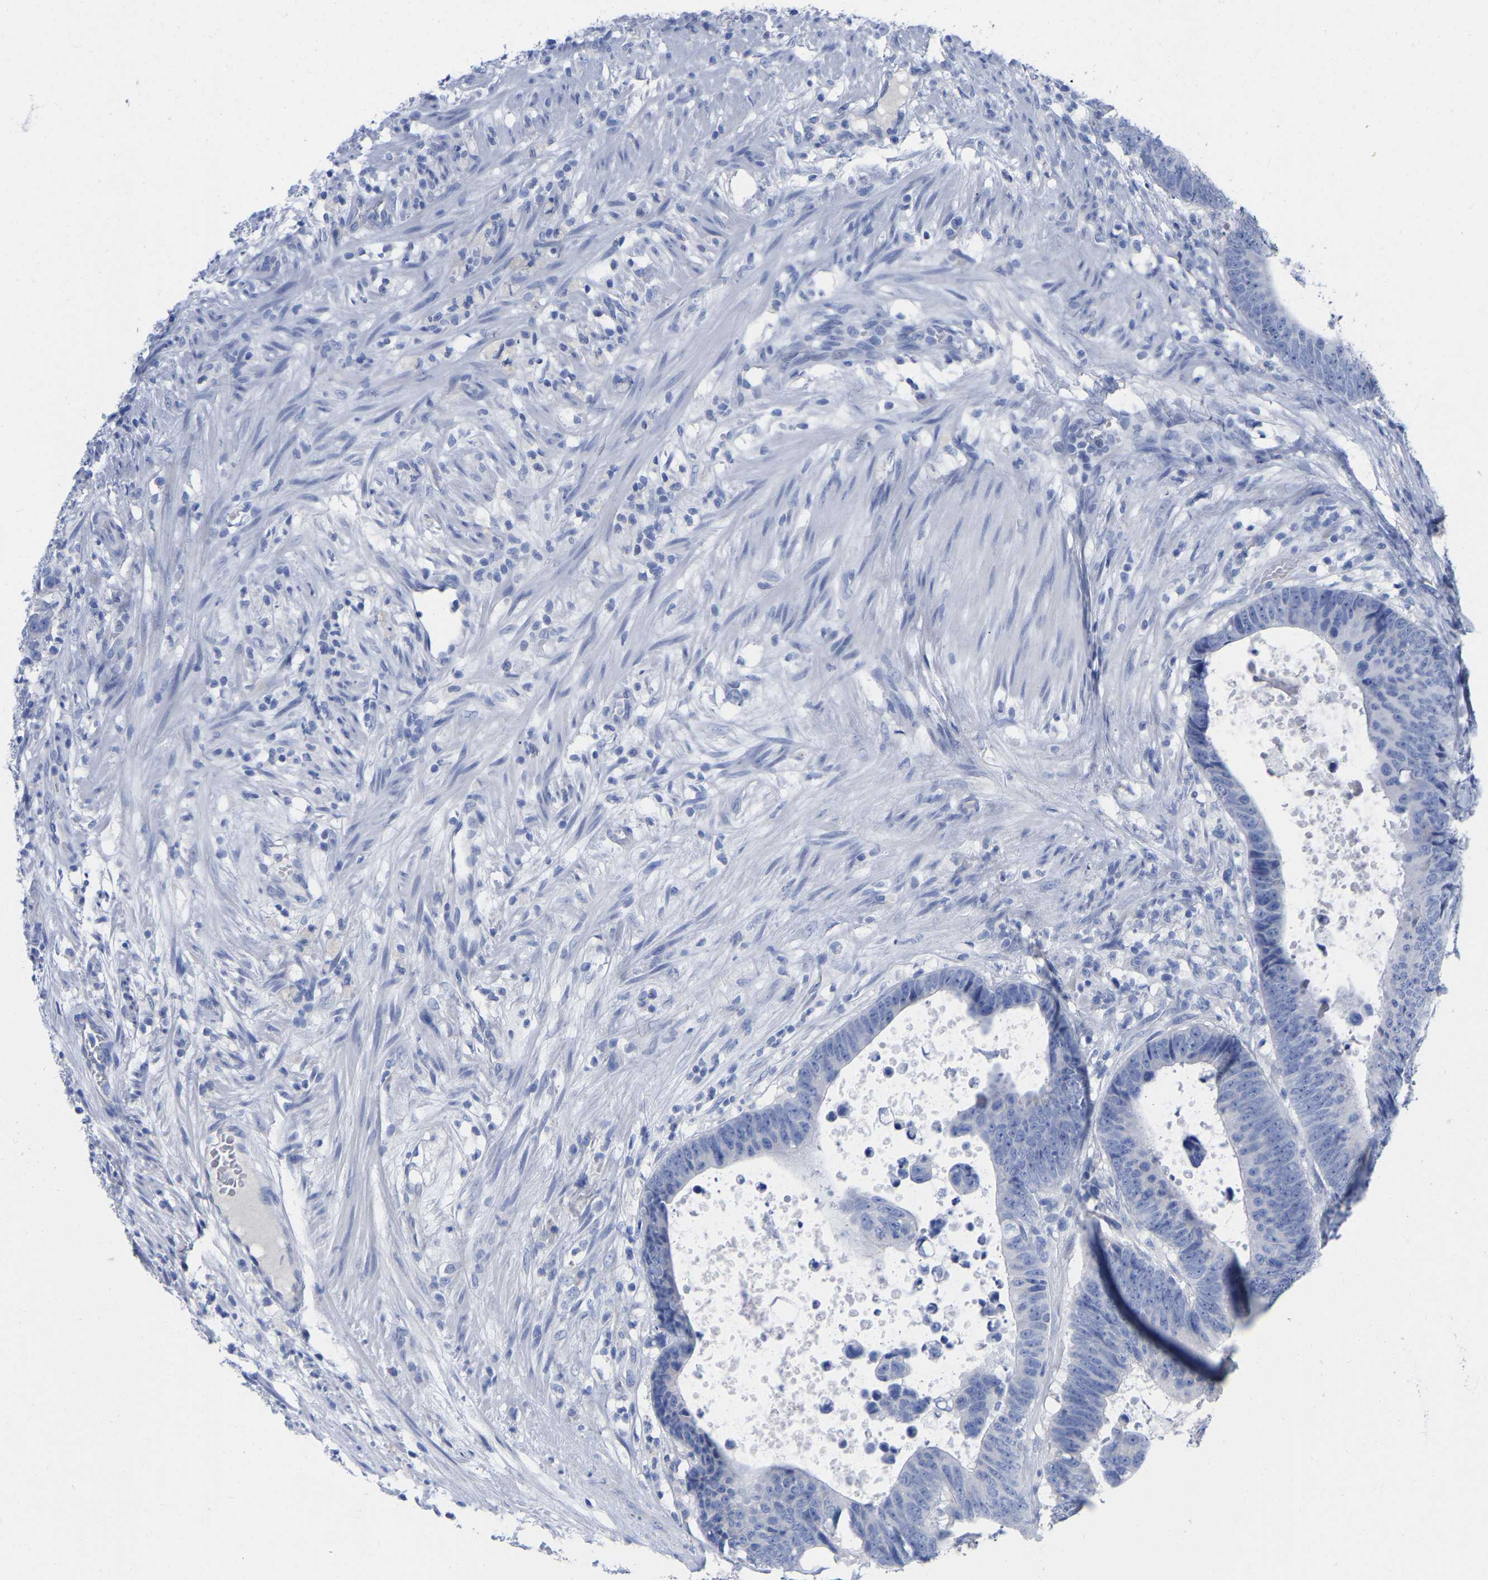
{"staining": {"intensity": "negative", "quantity": "none", "location": "none"}, "tissue": "colorectal cancer", "cell_type": "Tumor cells", "image_type": "cancer", "snomed": [{"axis": "morphology", "description": "Adenocarcinoma, NOS"}, {"axis": "topography", "description": "Colon"}], "caption": "There is no significant staining in tumor cells of colorectal cancer.", "gene": "HAPLN1", "patient": {"sex": "male", "age": 56}}